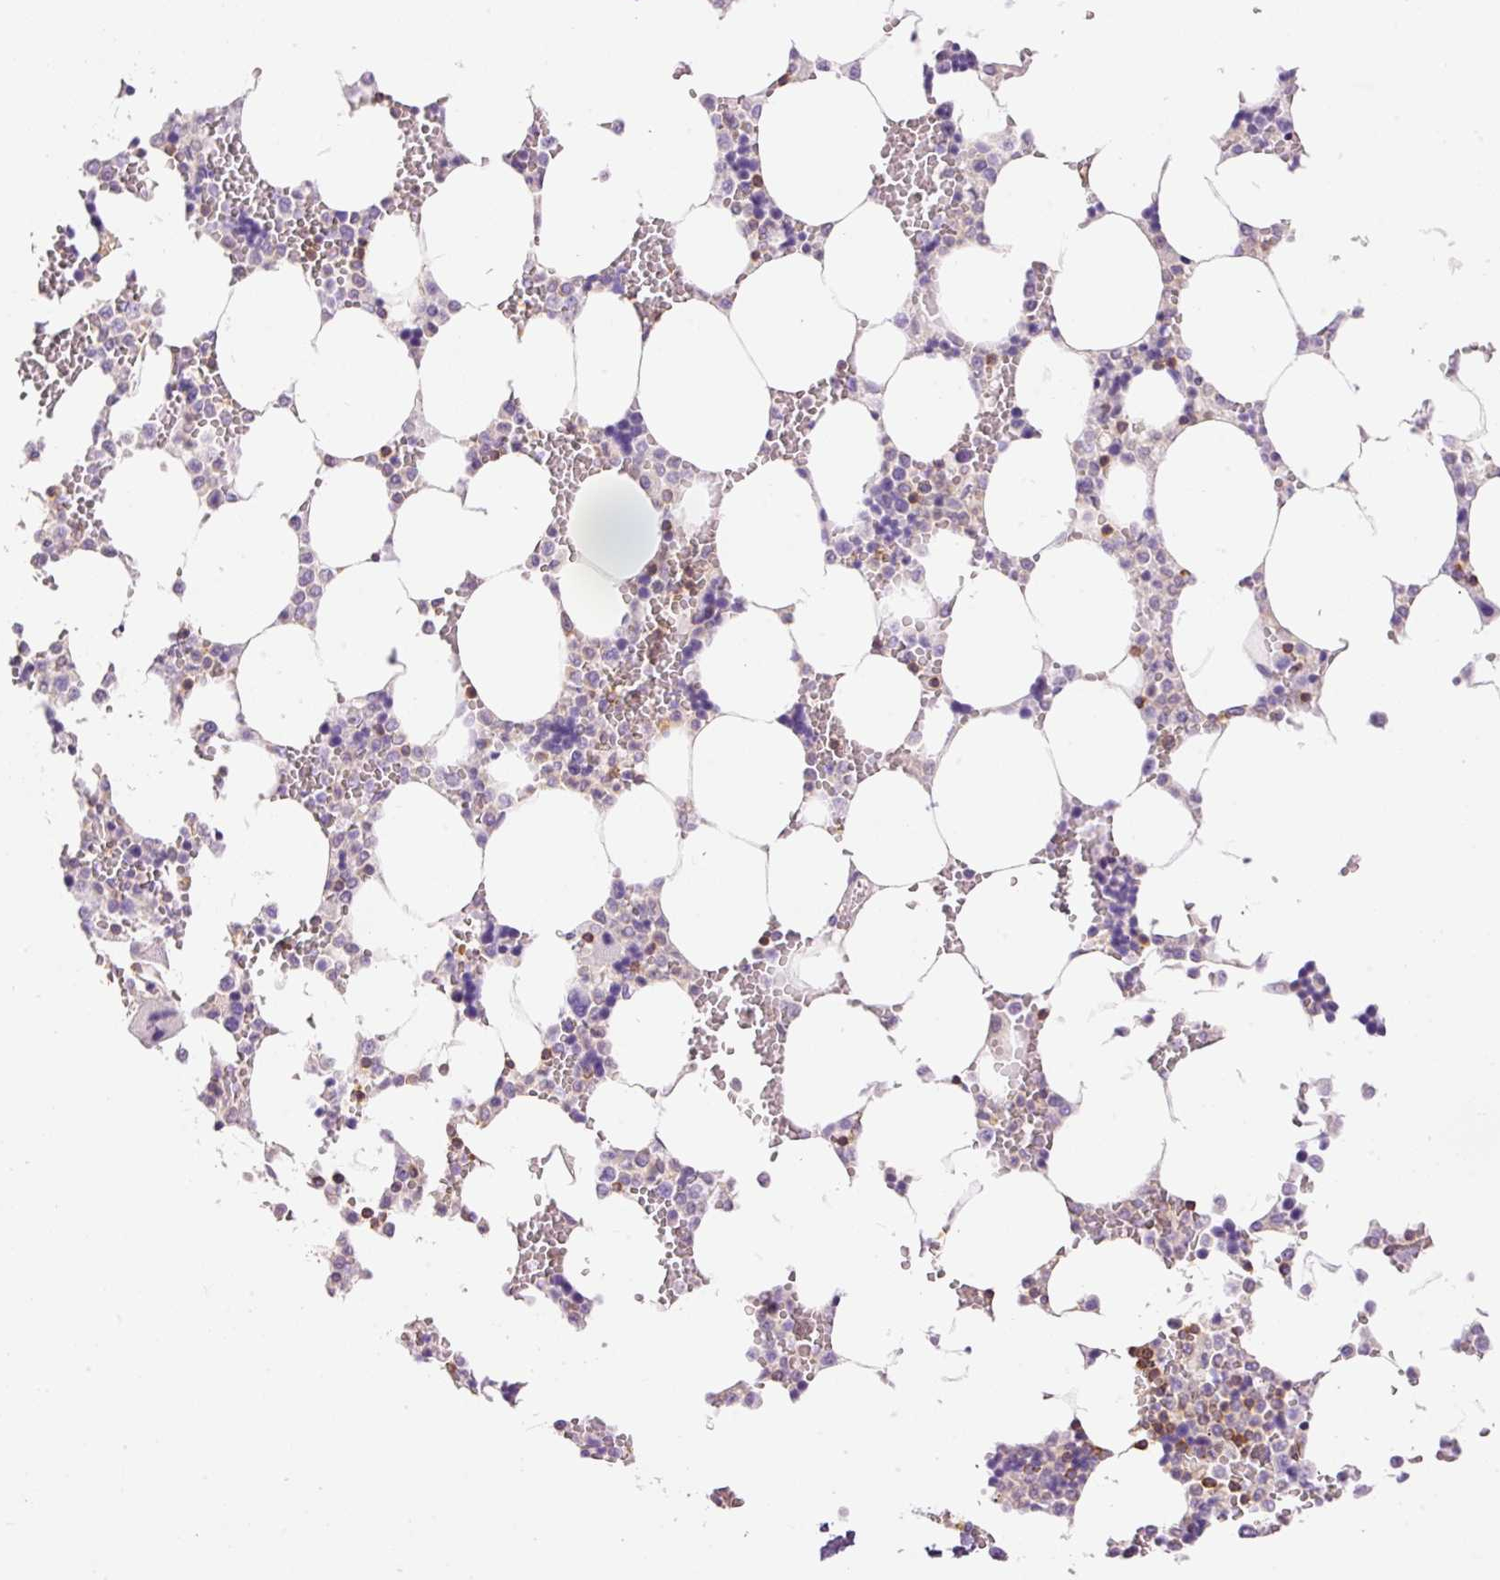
{"staining": {"intensity": "negative", "quantity": "none", "location": "none"}, "tissue": "bone marrow", "cell_type": "Hematopoietic cells", "image_type": "normal", "snomed": [{"axis": "morphology", "description": "Normal tissue, NOS"}, {"axis": "topography", "description": "Bone marrow"}], "caption": "The image exhibits no staining of hematopoietic cells in unremarkable bone marrow. (DAB (3,3'-diaminobenzidine) immunohistochemistry, high magnification).", "gene": "DOK6", "patient": {"sex": "male", "age": 64}}